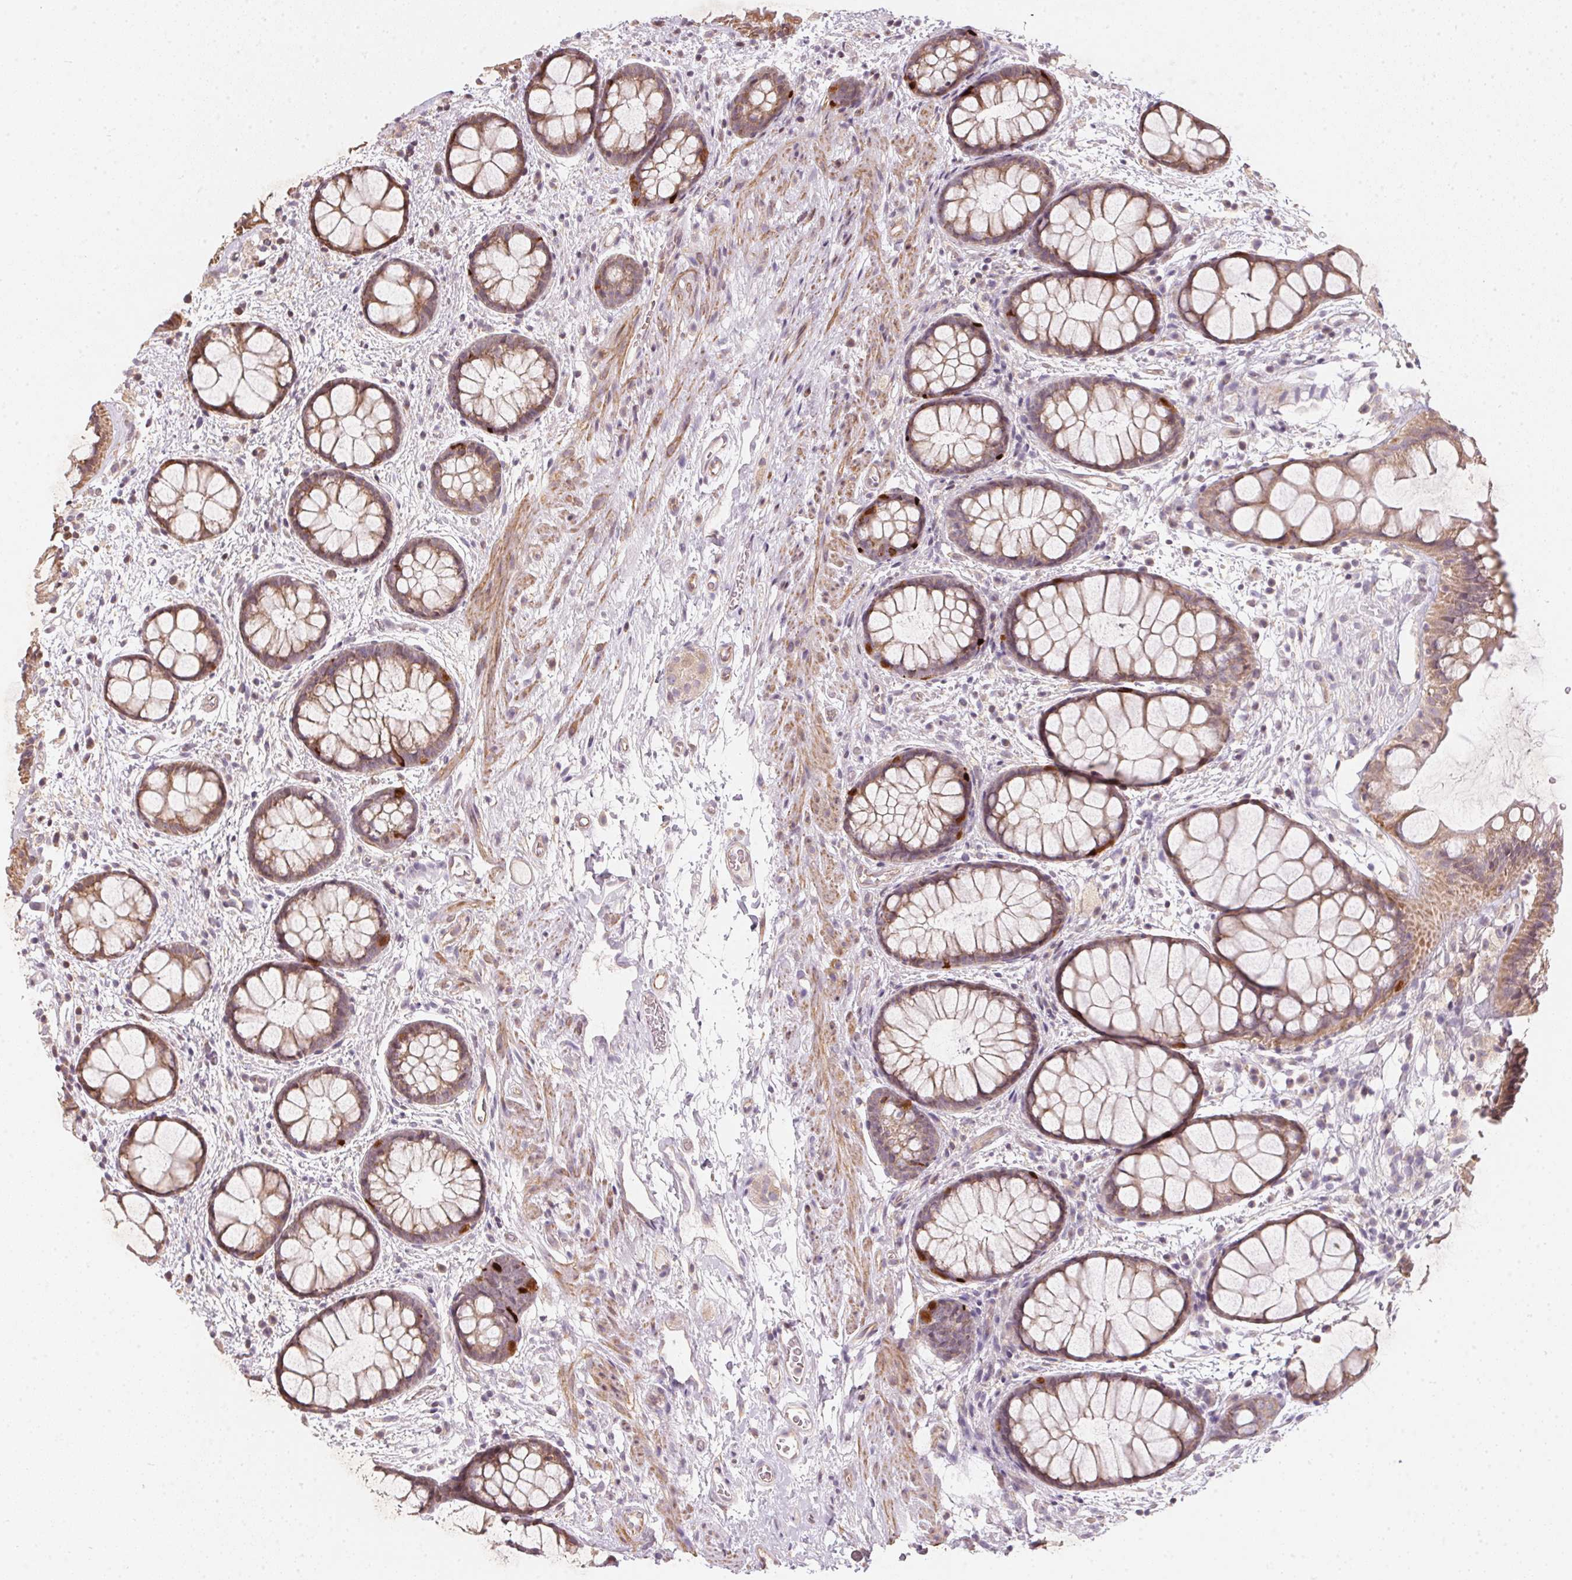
{"staining": {"intensity": "moderate", "quantity": "25%-75%", "location": "cytoplasmic/membranous"}, "tissue": "rectum", "cell_type": "Glandular cells", "image_type": "normal", "snomed": [{"axis": "morphology", "description": "Normal tissue, NOS"}, {"axis": "topography", "description": "Rectum"}], "caption": "The immunohistochemical stain highlights moderate cytoplasmic/membranous expression in glandular cells of normal rectum. (brown staining indicates protein expression, while blue staining denotes nuclei).", "gene": "VWA5B2", "patient": {"sex": "female", "age": 62}}